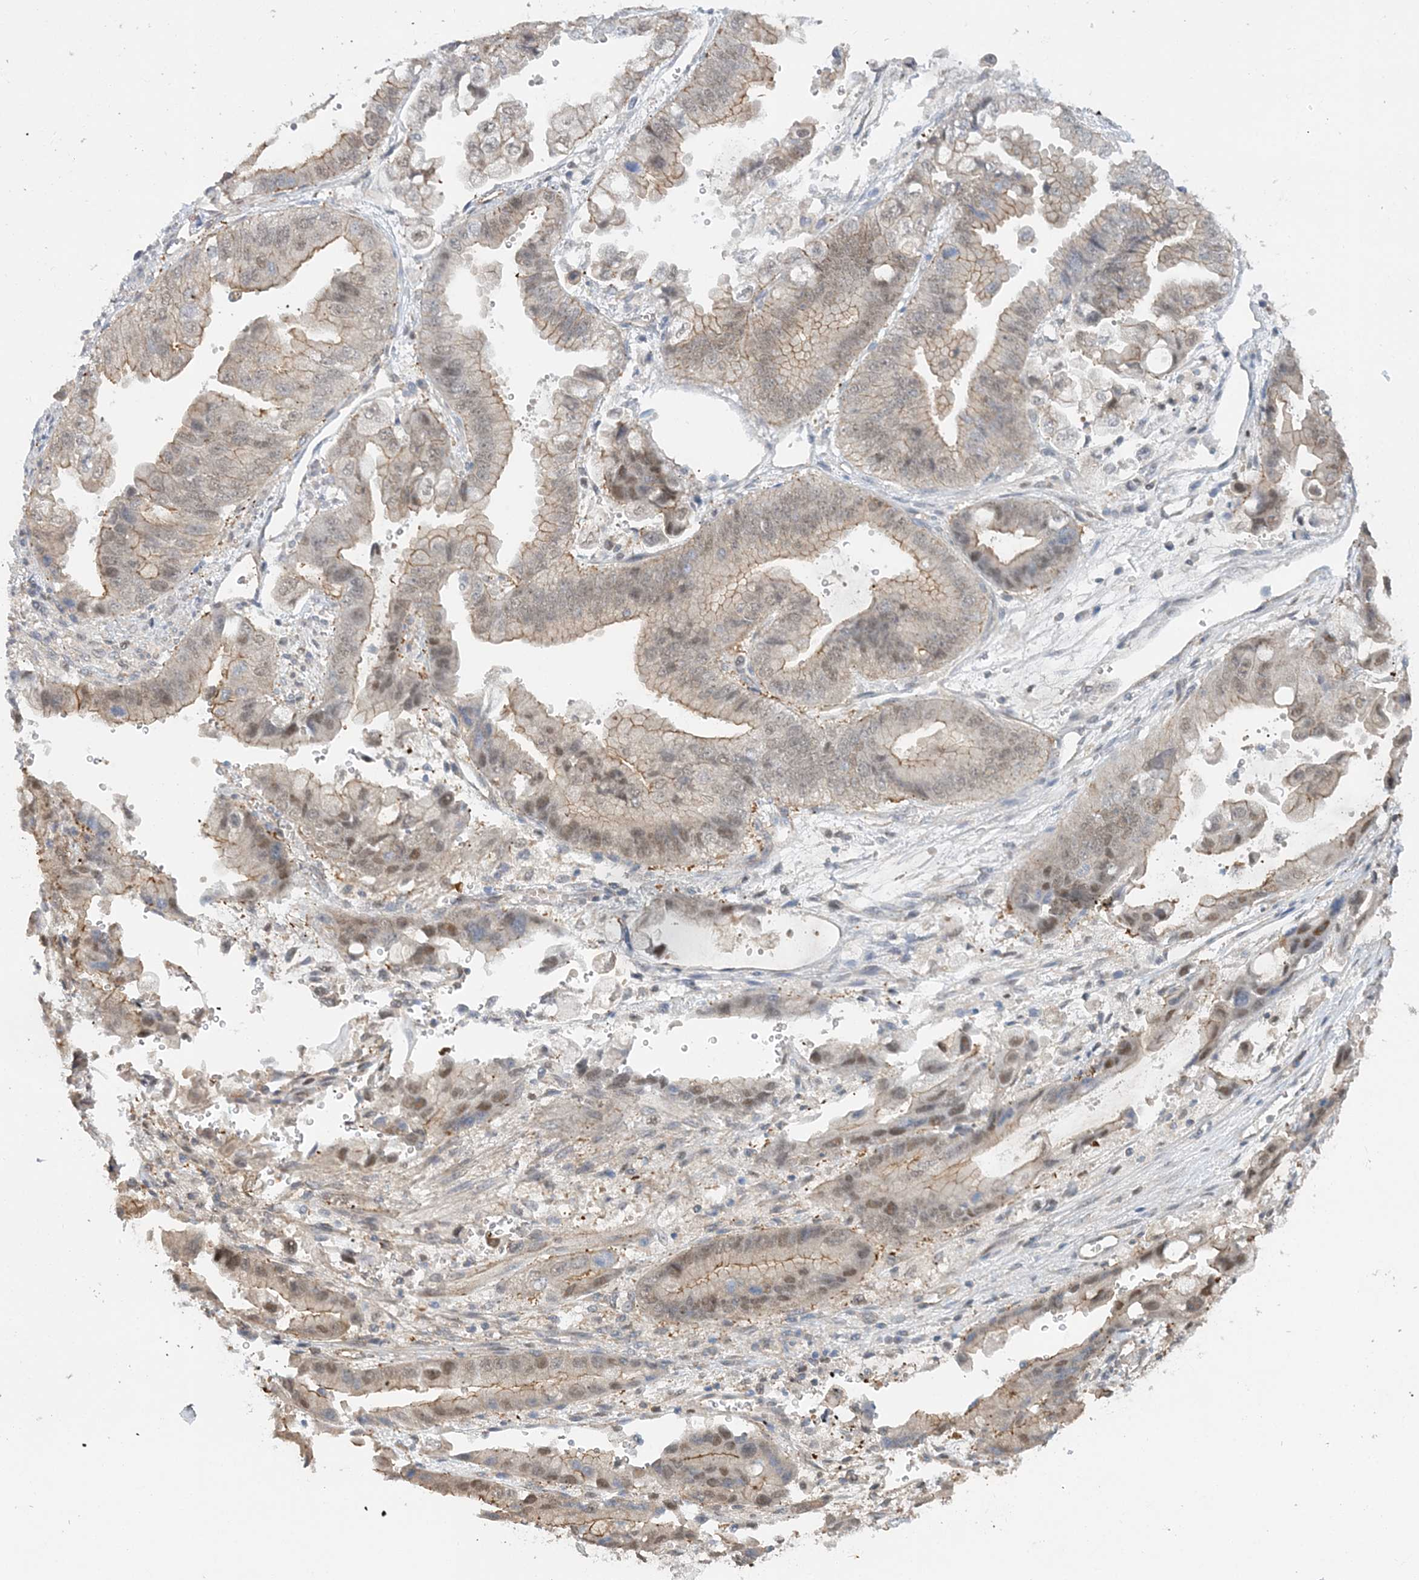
{"staining": {"intensity": "weak", "quantity": "<25%", "location": "cytoplasmic/membranous,nuclear"}, "tissue": "stomach cancer", "cell_type": "Tumor cells", "image_type": "cancer", "snomed": [{"axis": "morphology", "description": "Adenocarcinoma, NOS"}, {"axis": "topography", "description": "Stomach"}], "caption": "Stomach adenocarcinoma was stained to show a protein in brown. There is no significant positivity in tumor cells.", "gene": "MAT2B", "patient": {"sex": "male", "age": 62}}